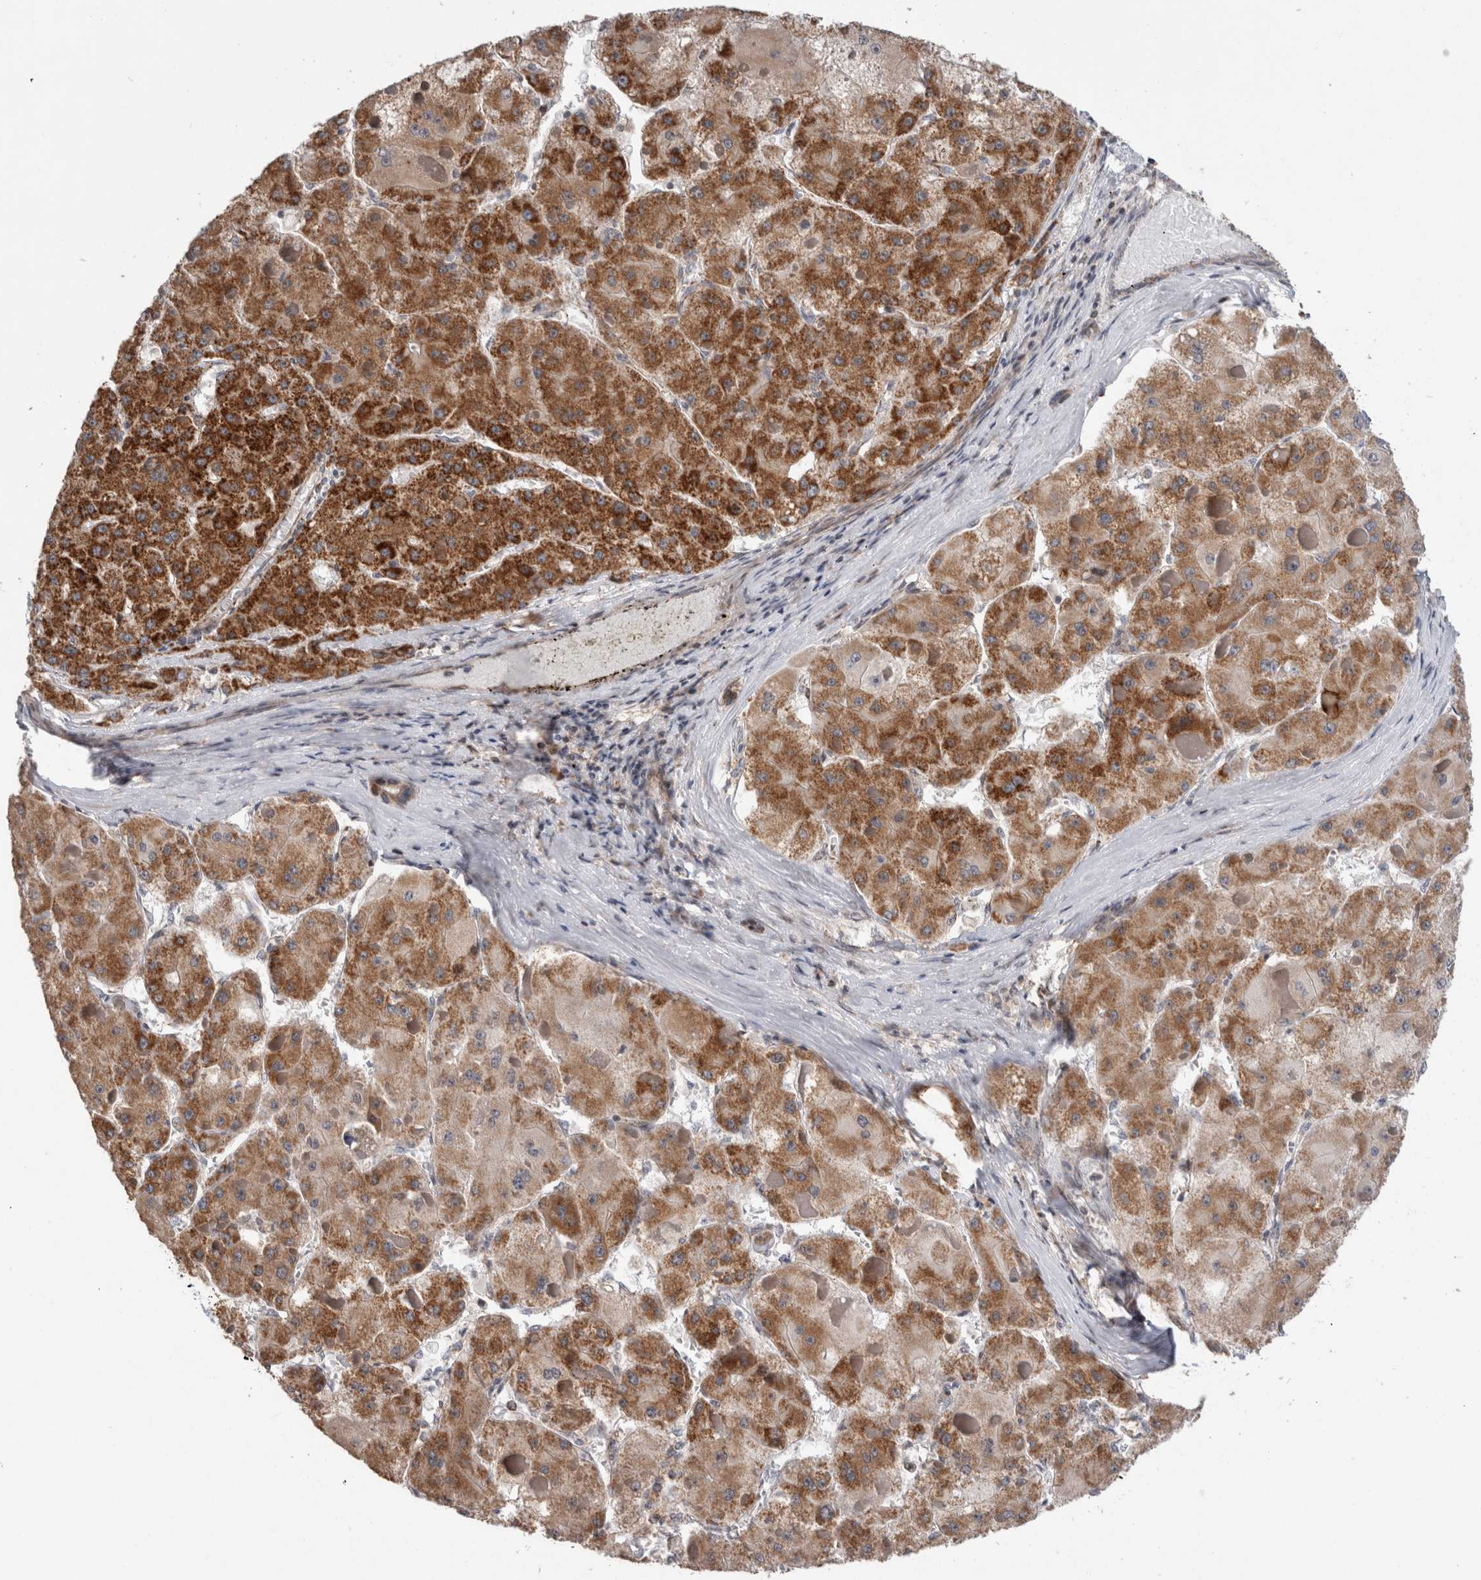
{"staining": {"intensity": "moderate", "quantity": ">75%", "location": "cytoplasmic/membranous"}, "tissue": "liver cancer", "cell_type": "Tumor cells", "image_type": "cancer", "snomed": [{"axis": "morphology", "description": "Carcinoma, Hepatocellular, NOS"}, {"axis": "topography", "description": "Liver"}], "caption": "Protein analysis of liver cancer (hepatocellular carcinoma) tissue shows moderate cytoplasmic/membranous expression in about >75% of tumor cells.", "gene": "MRPL37", "patient": {"sex": "female", "age": 73}}